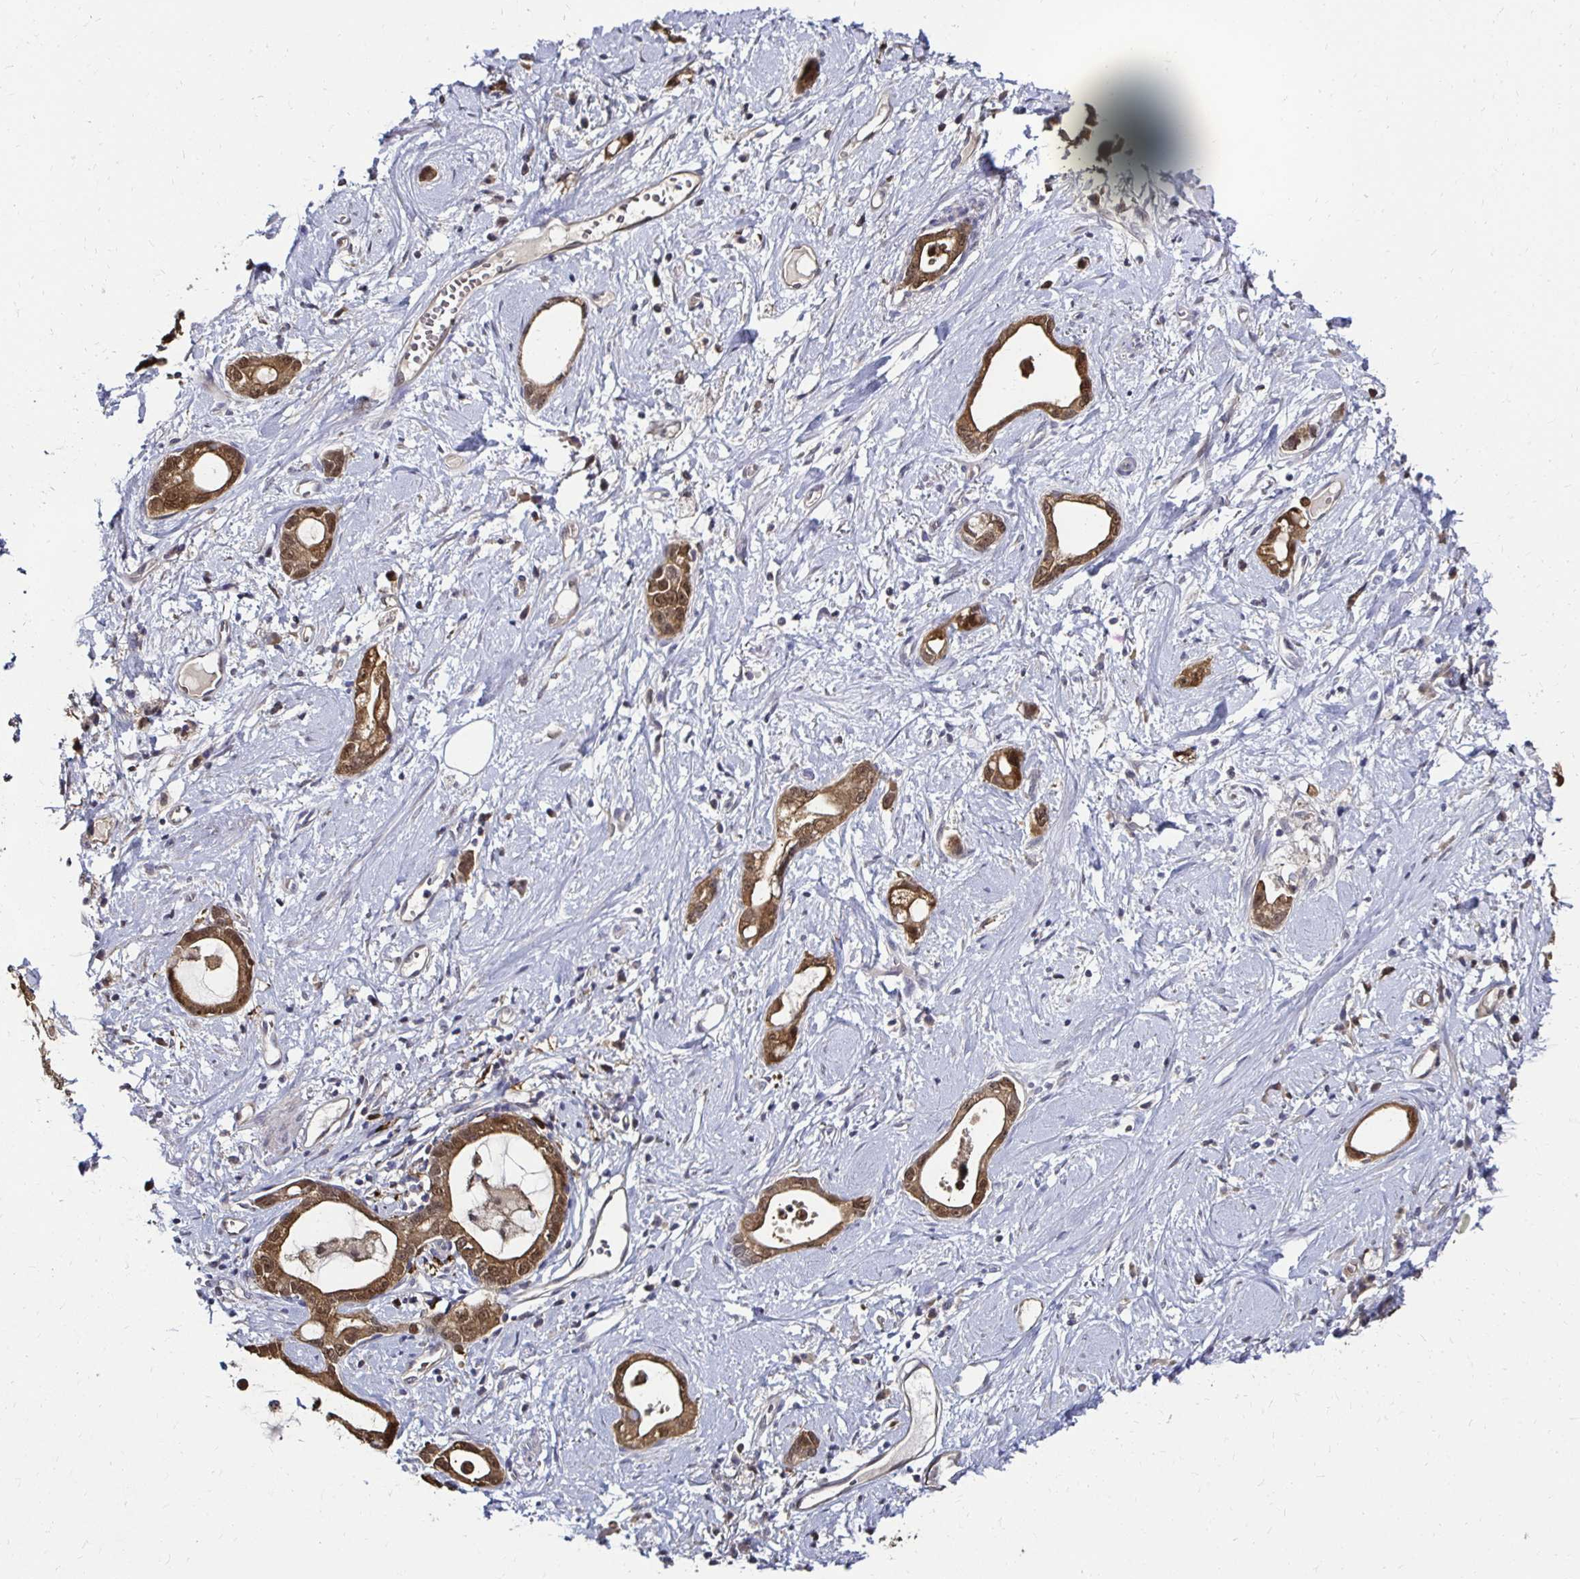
{"staining": {"intensity": "moderate", "quantity": ">75%", "location": "cytoplasmic/membranous,nuclear"}, "tissue": "stomach cancer", "cell_type": "Tumor cells", "image_type": "cancer", "snomed": [{"axis": "morphology", "description": "Adenocarcinoma, NOS"}, {"axis": "topography", "description": "Stomach"}], "caption": "Brown immunohistochemical staining in human stomach cancer (adenocarcinoma) demonstrates moderate cytoplasmic/membranous and nuclear expression in approximately >75% of tumor cells. (IHC, brightfield microscopy, high magnification).", "gene": "TXN", "patient": {"sex": "male", "age": 55}}